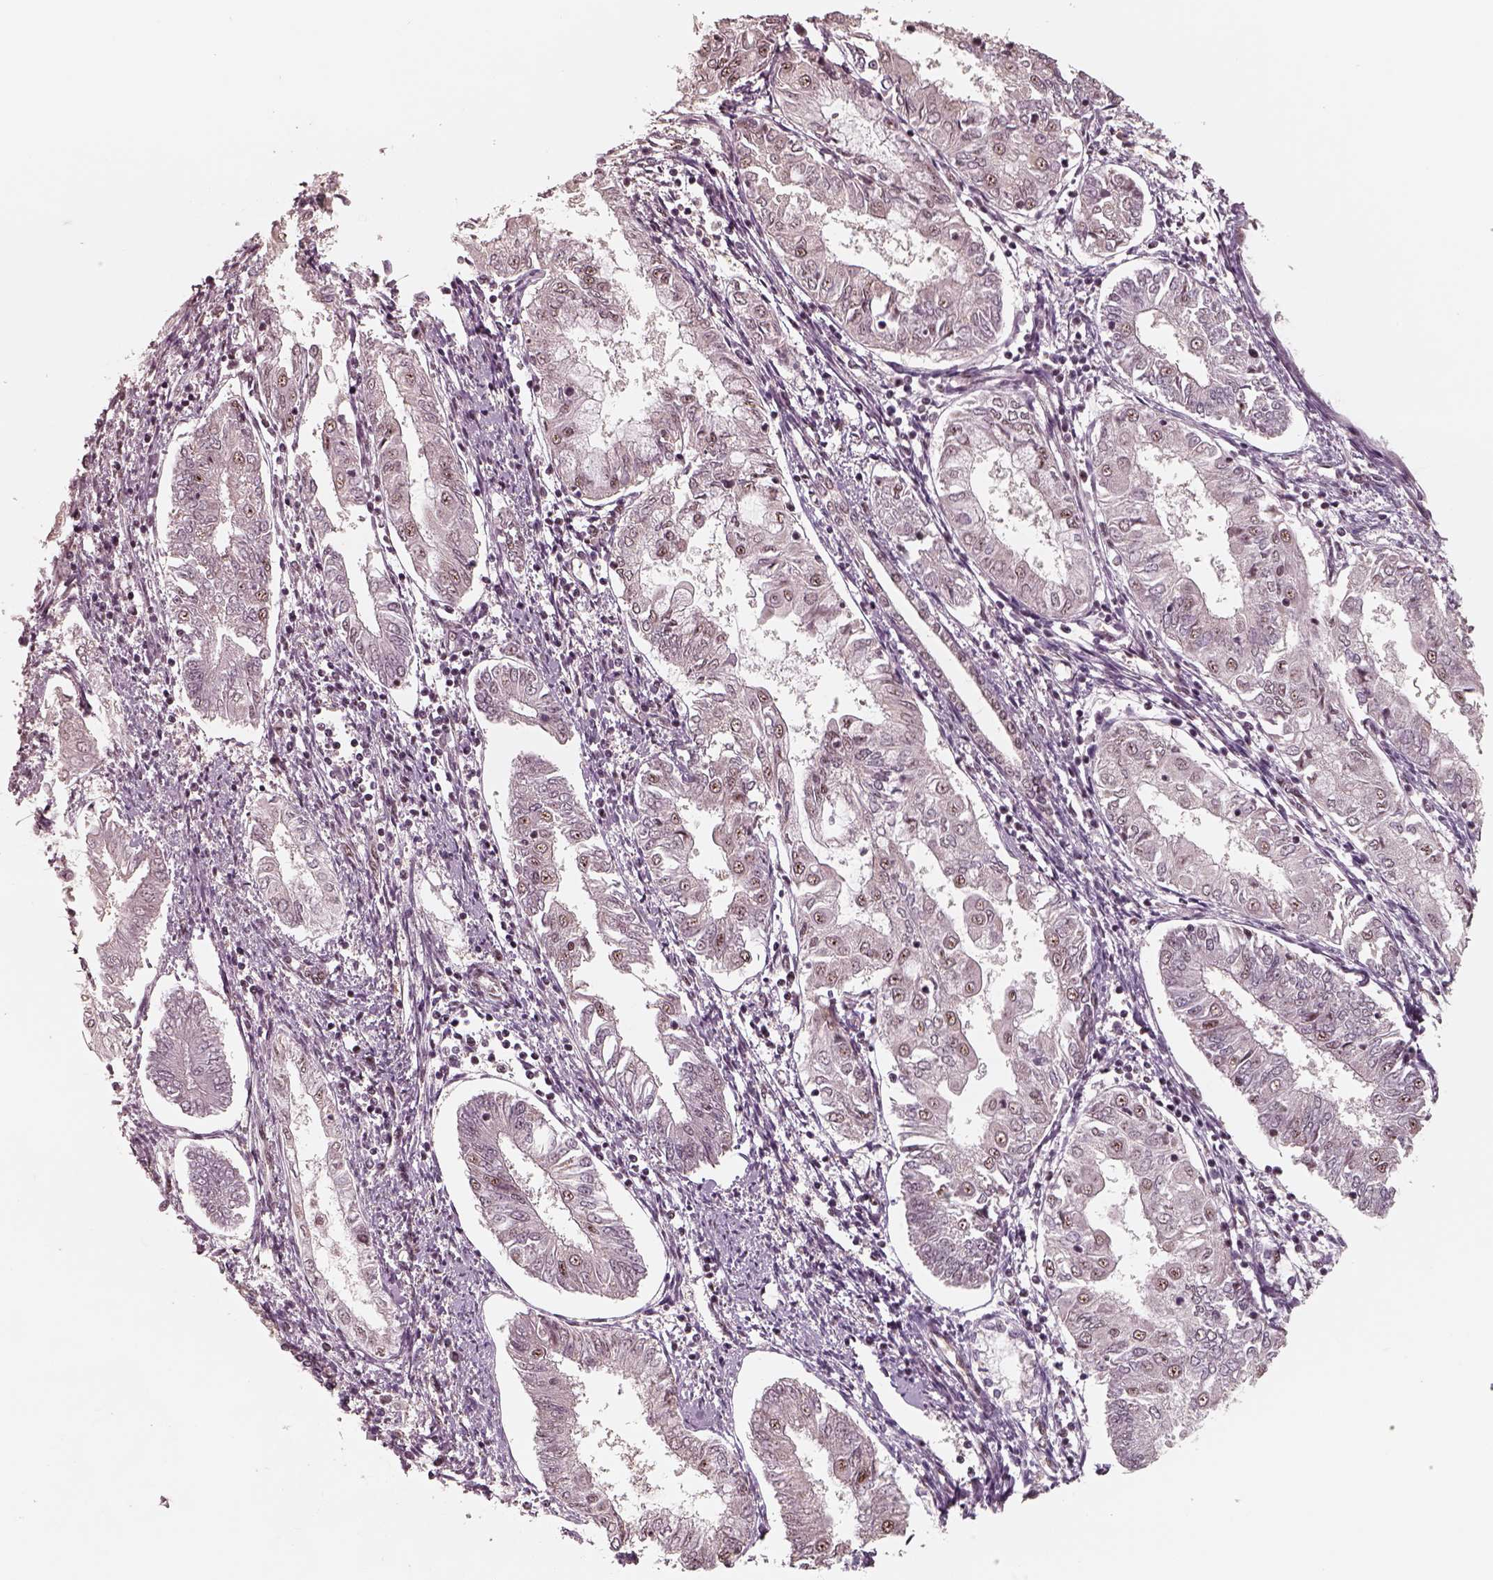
{"staining": {"intensity": "weak", "quantity": "<25%", "location": "nuclear"}, "tissue": "endometrial cancer", "cell_type": "Tumor cells", "image_type": "cancer", "snomed": [{"axis": "morphology", "description": "Adenocarcinoma, NOS"}, {"axis": "topography", "description": "Endometrium"}], "caption": "DAB (3,3'-diaminobenzidine) immunohistochemical staining of adenocarcinoma (endometrial) displays no significant staining in tumor cells. The staining was performed using DAB to visualize the protein expression in brown, while the nuclei were stained in blue with hematoxylin (Magnification: 20x).", "gene": "ATXN7L3", "patient": {"sex": "female", "age": 68}}